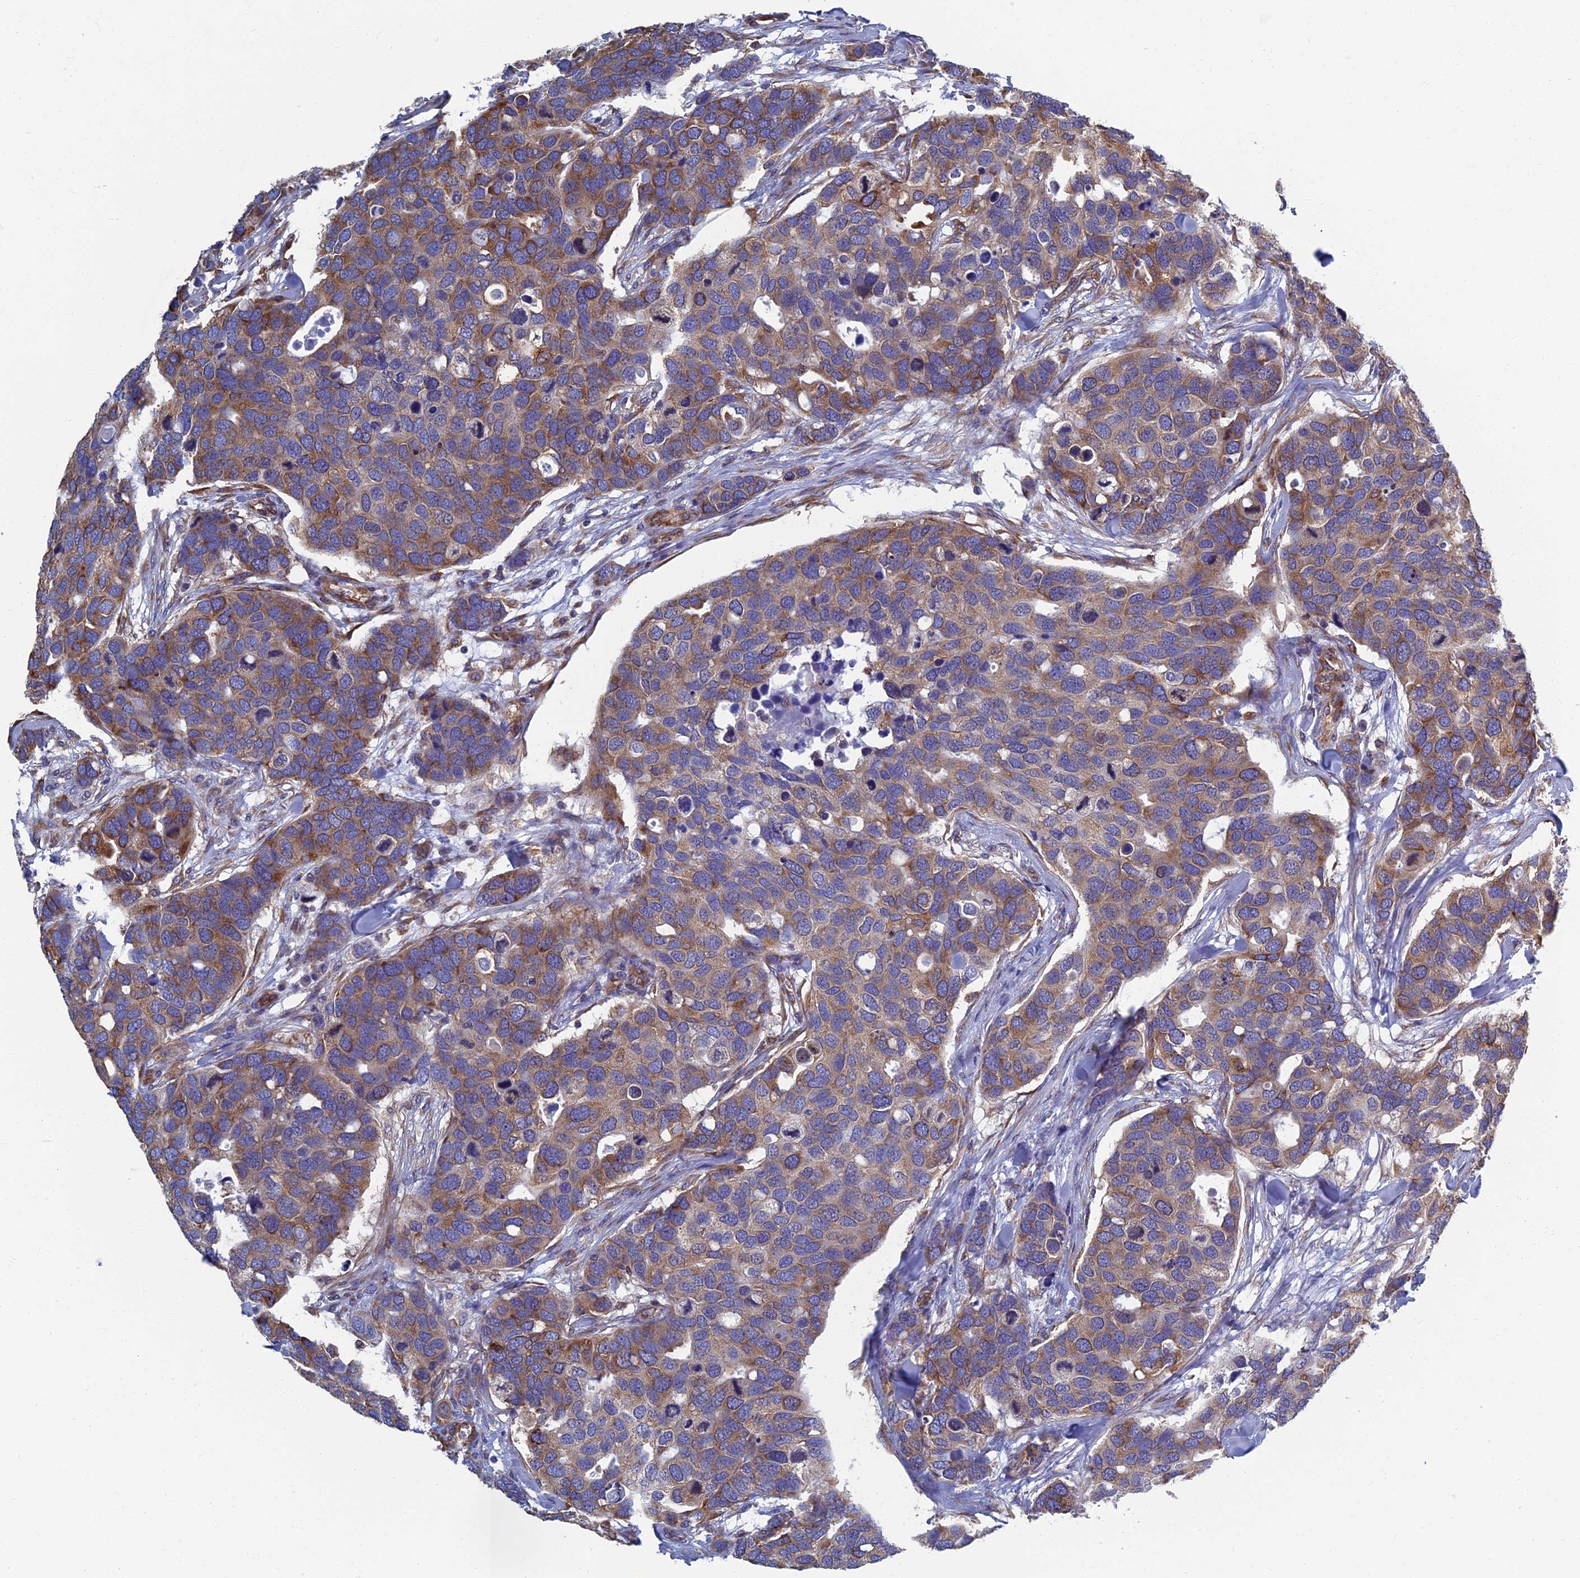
{"staining": {"intensity": "moderate", "quantity": ">75%", "location": "cytoplasmic/membranous"}, "tissue": "breast cancer", "cell_type": "Tumor cells", "image_type": "cancer", "snomed": [{"axis": "morphology", "description": "Duct carcinoma"}, {"axis": "topography", "description": "Breast"}], "caption": "Breast invasive ductal carcinoma stained for a protein displays moderate cytoplasmic/membranous positivity in tumor cells.", "gene": "YBX1", "patient": {"sex": "female", "age": 83}}